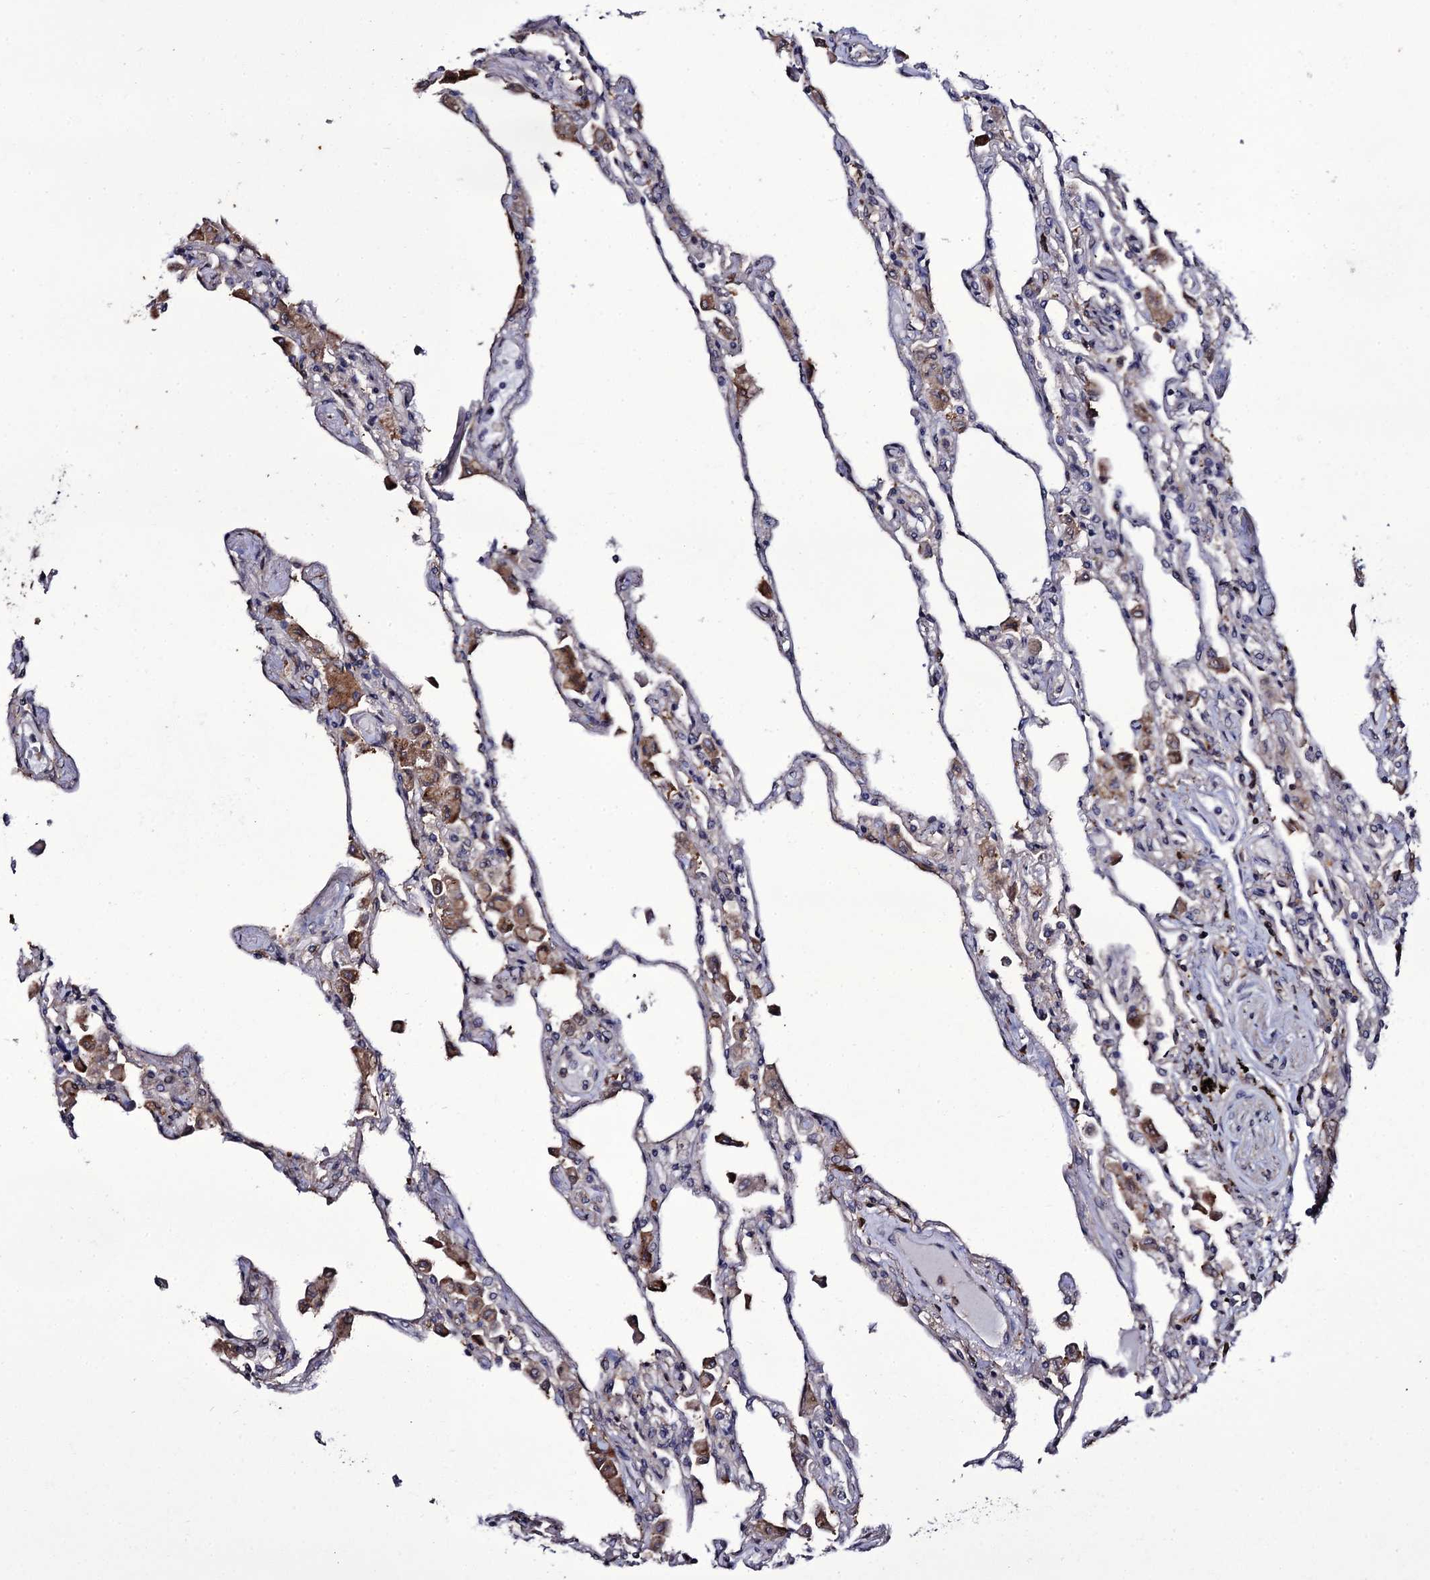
{"staining": {"intensity": "weak", "quantity": "<25%", "location": "cytoplasmic/membranous"}, "tissue": "lung", "cell_type": "Alveolar cells", "image_type": "normal", "snomed": [{"axis": "morphology", "description": "Normal tissue, NOS"}, {"axis": "topography", "description": "Bronchus"}, {"axis": "topography", "description": "Lung"}], "caption": "Immunohistochemistry (IHC) photomicrograph of normal human lung stained for a protein (brown), which shows no positivity in alveolar cells.", "gene": "TTC23", "patient": {"sex": "female", "age": 49}}